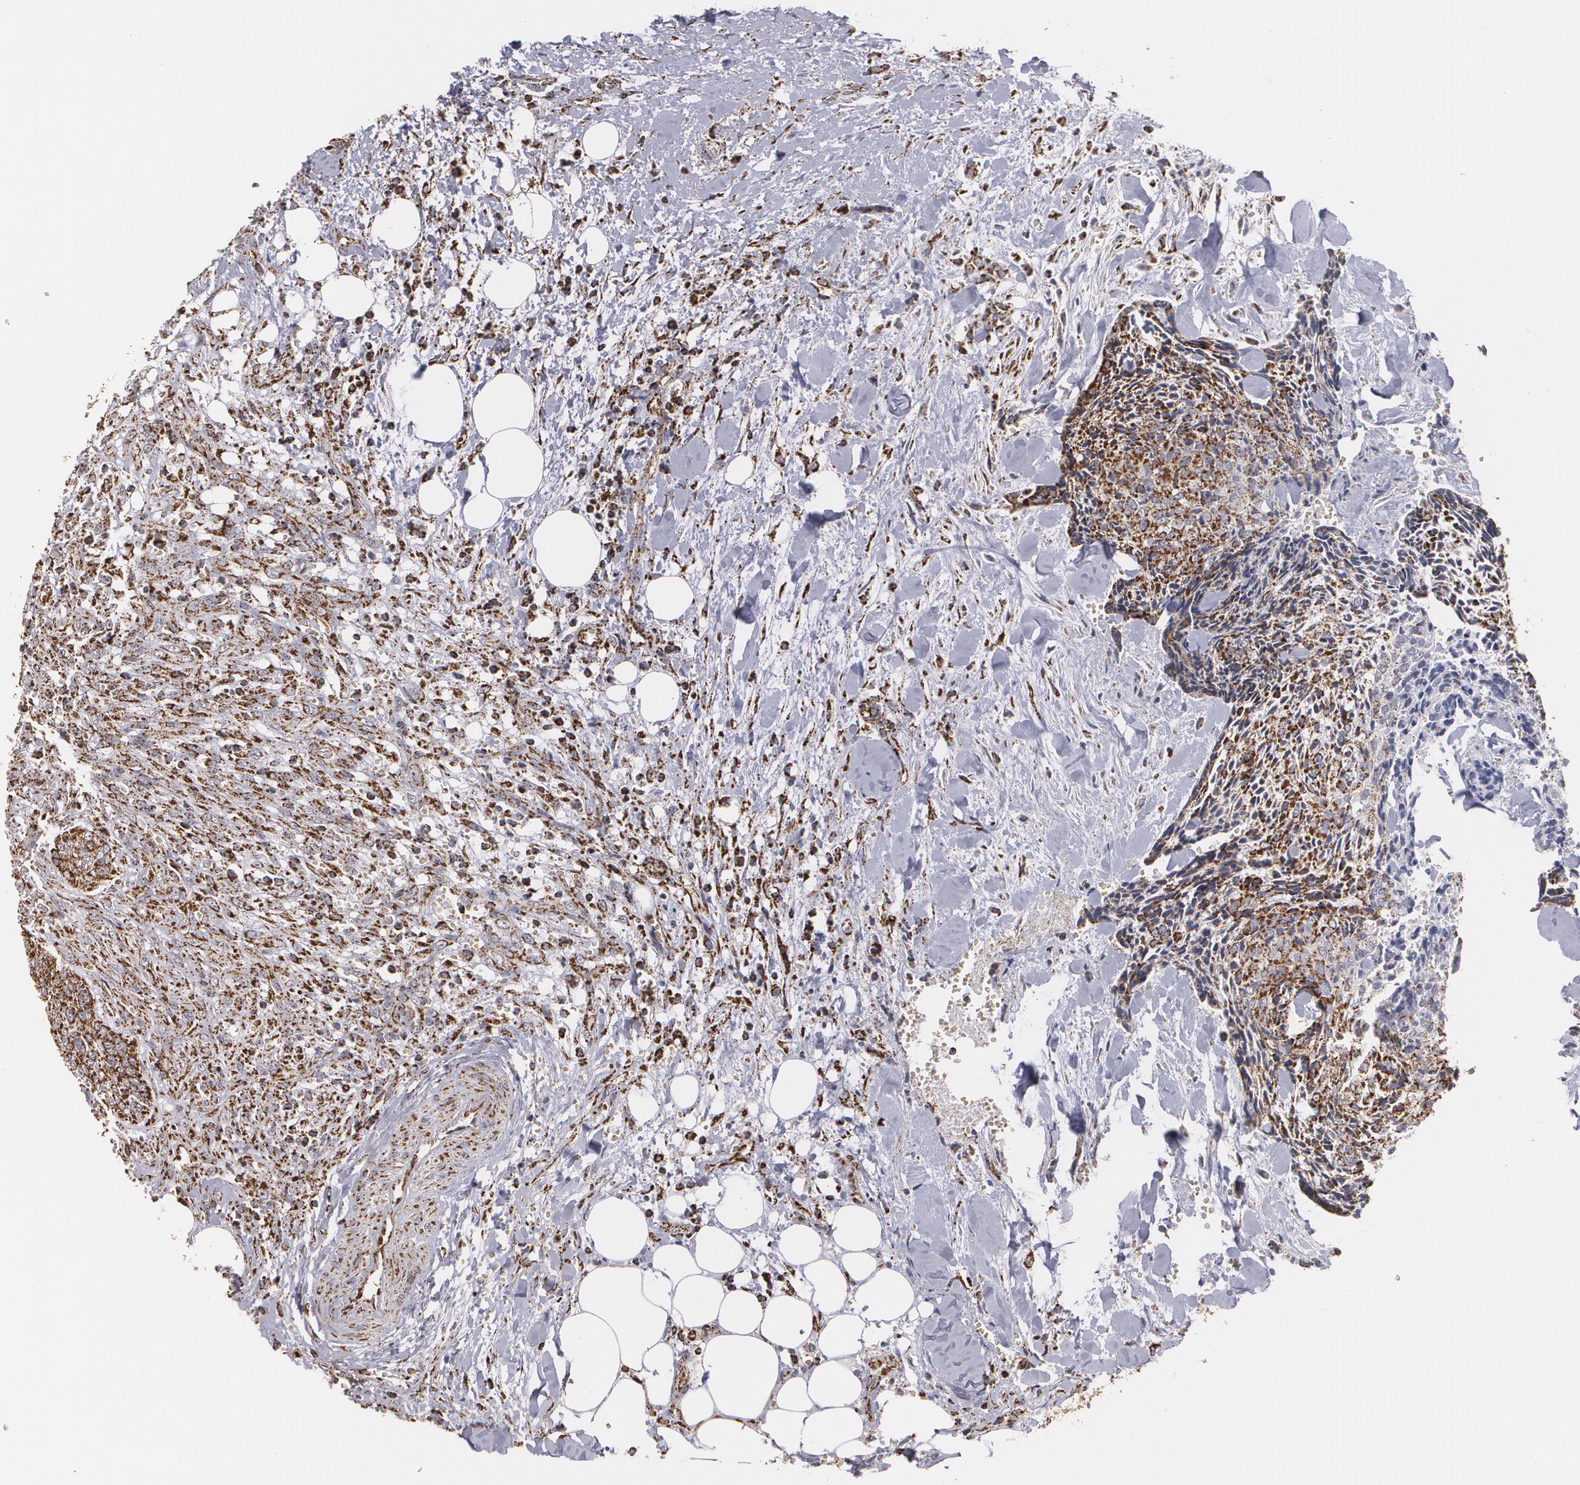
{"staining": {"intensity": "strong", "quantity": ">75%", "location": "cytoplasmic/membranous"}, "tissue": "head and neck cancer", "cell_type": "Tumor cells", "image_type": "cancer", "snomed": [{"axis": "morphology", "description": "Squamous cell carcinoma, NOS"}, {"axis": "topography", "description": "Salivary gland"}, {"axis": "topography", "description": "Head-Neck"}], "caption": "Head and neck cancer stained with DAB (3,3'-diaminobenzidine) IHC exhibits high levels of strong cytoplasmic/membranous expression in approximately >75% of tumor cells. (IHC, brightfield microscopy, high magnification).", "gene": "HSPD1", "patient": {"sex": "male", "age": 70}}